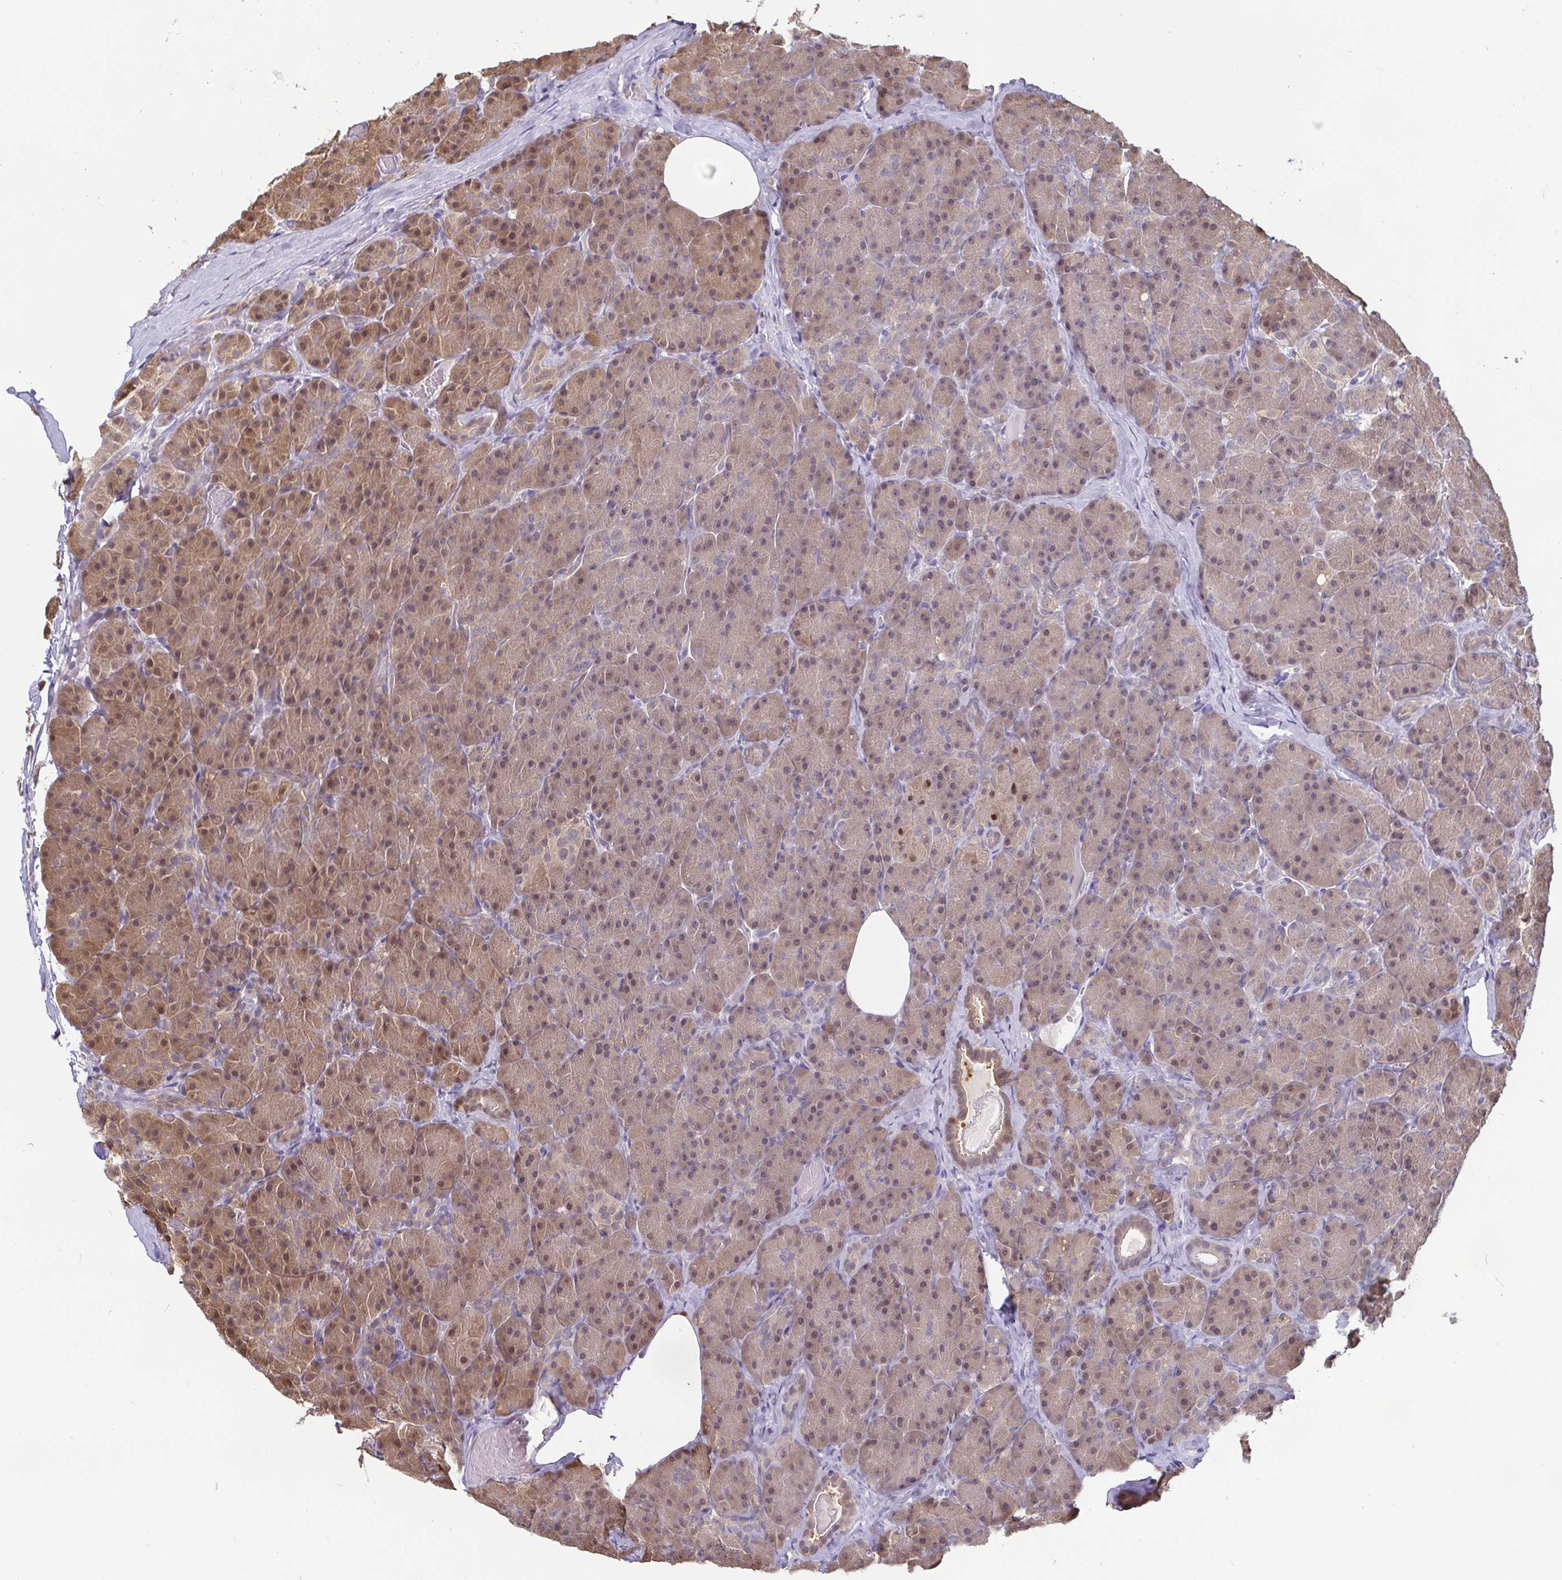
{"staining": {"intensity": "moderate", "quantity": "25%-75%", "location": "cytoplasmic/membranous,nuclear"}, "tissue": "pancreas", "cell_type": "Exocrine glandular cells", "image_type": "normal", "snomed": [{"axis": "morphology", "description": "Normal tissue, NOS"}, {"axis": "topography", "description": "Pancreas"}], "caption": "High-power microscopy captured an immunohistochemistry photomicrograph of unremarkable pancreas, revealing moderate cytoplasmic/membranous,nuclear positivity in approximately 25%-75% of exocrine glandular cells. (DAB IHC, brown staining for protein, blue staining for nuclei).", "gene": "IDH1", "patient": {"sex": "male", "age": 57}}